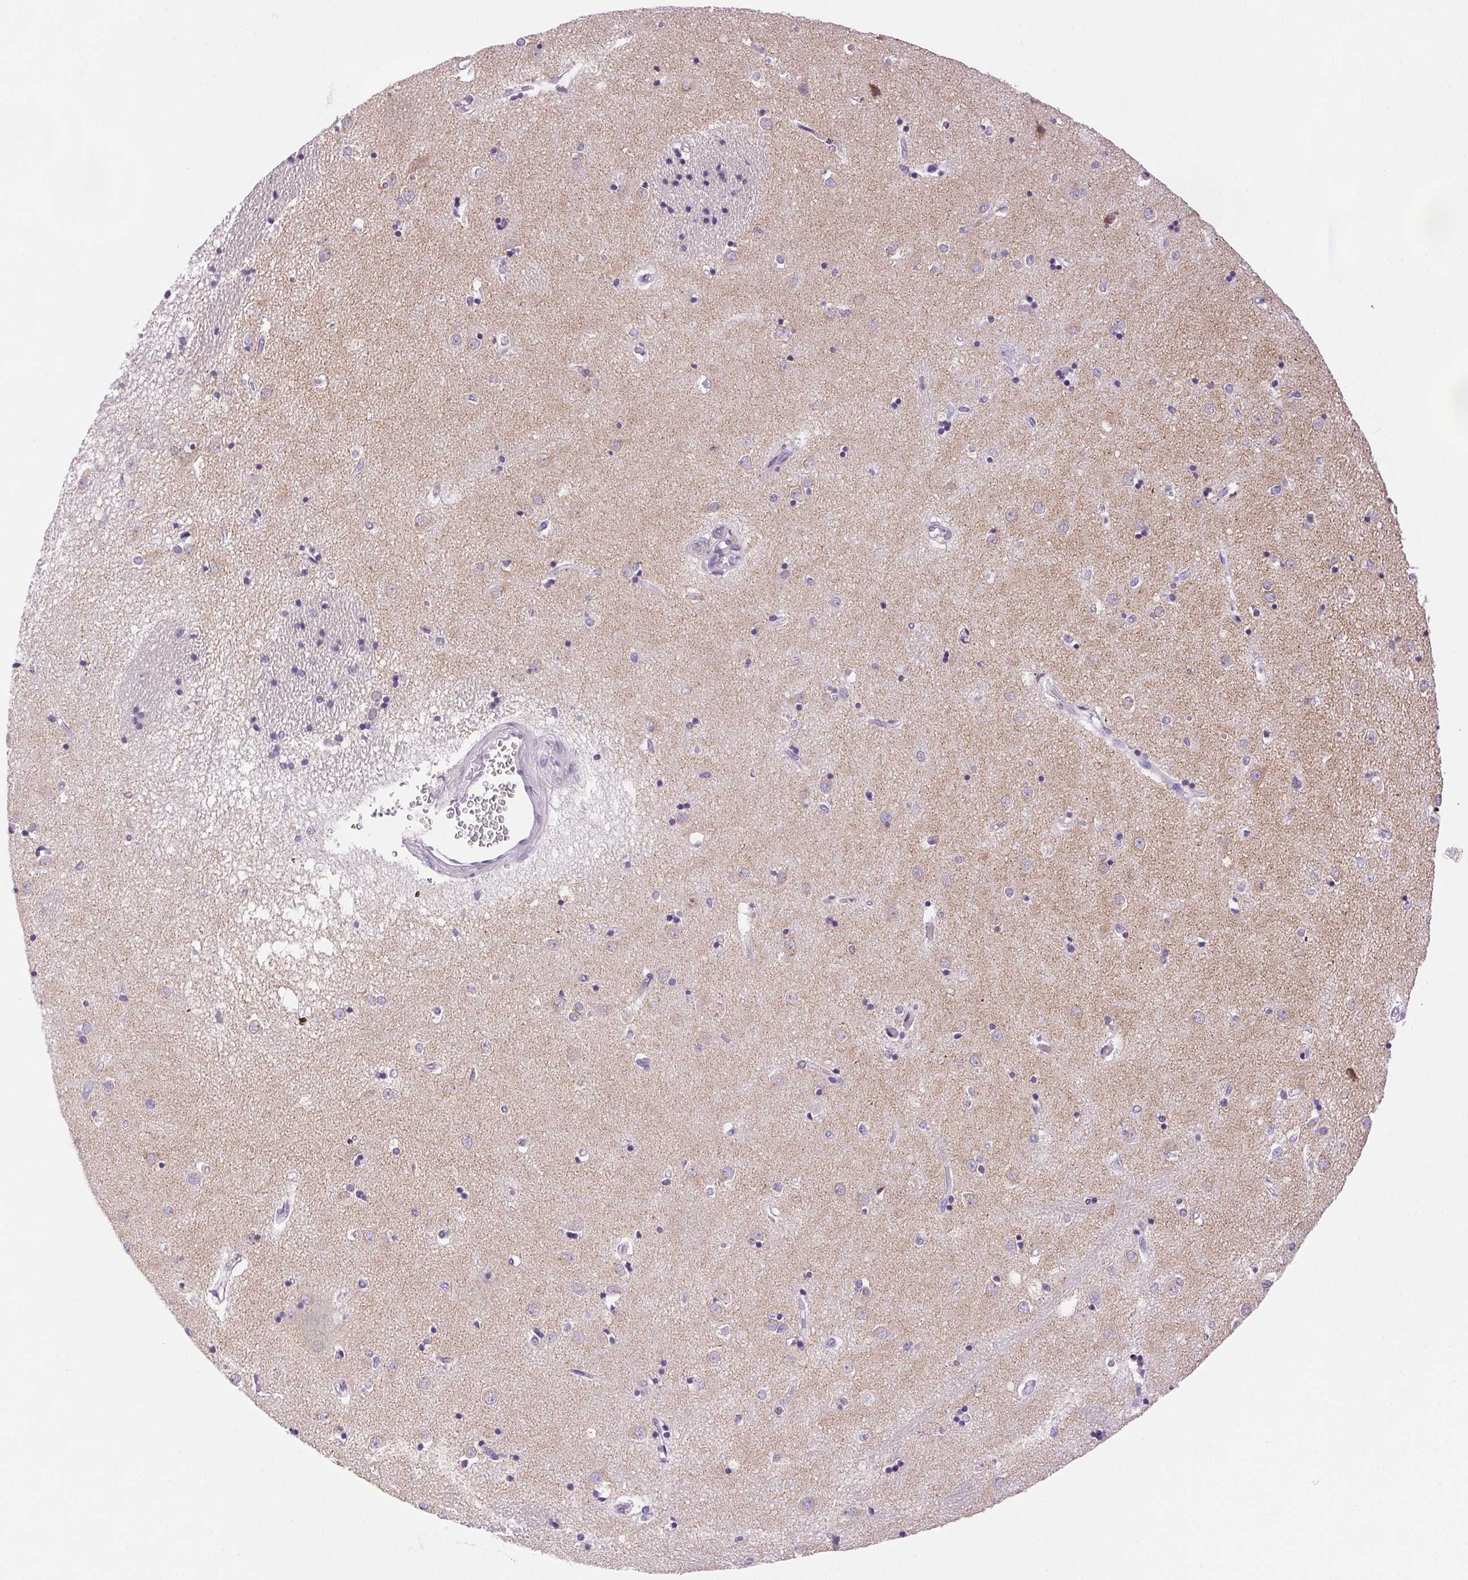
{"staining": {"intensity": "negative", "quantity": "none", "location": "none"}, "tissue": "caudate", "cell_type": "Glial cells", "image_type": "normal", "snomed": [{"axis": "morphology", "description": "Normal tissue, NOS"}, {"axis": "topography", "description": "Lateral ventricle wall"}], "caption": "The micrograph demonstrates no staining of glial cells in normal caudate. (DAB (3,3'-diaminobenzidine) immunohistochemistry (IHC) visualized using brightfield microscopy, high magnification).", "gene": "ARHGAP11B", "patient": {"sex": "male", "age": 54}}